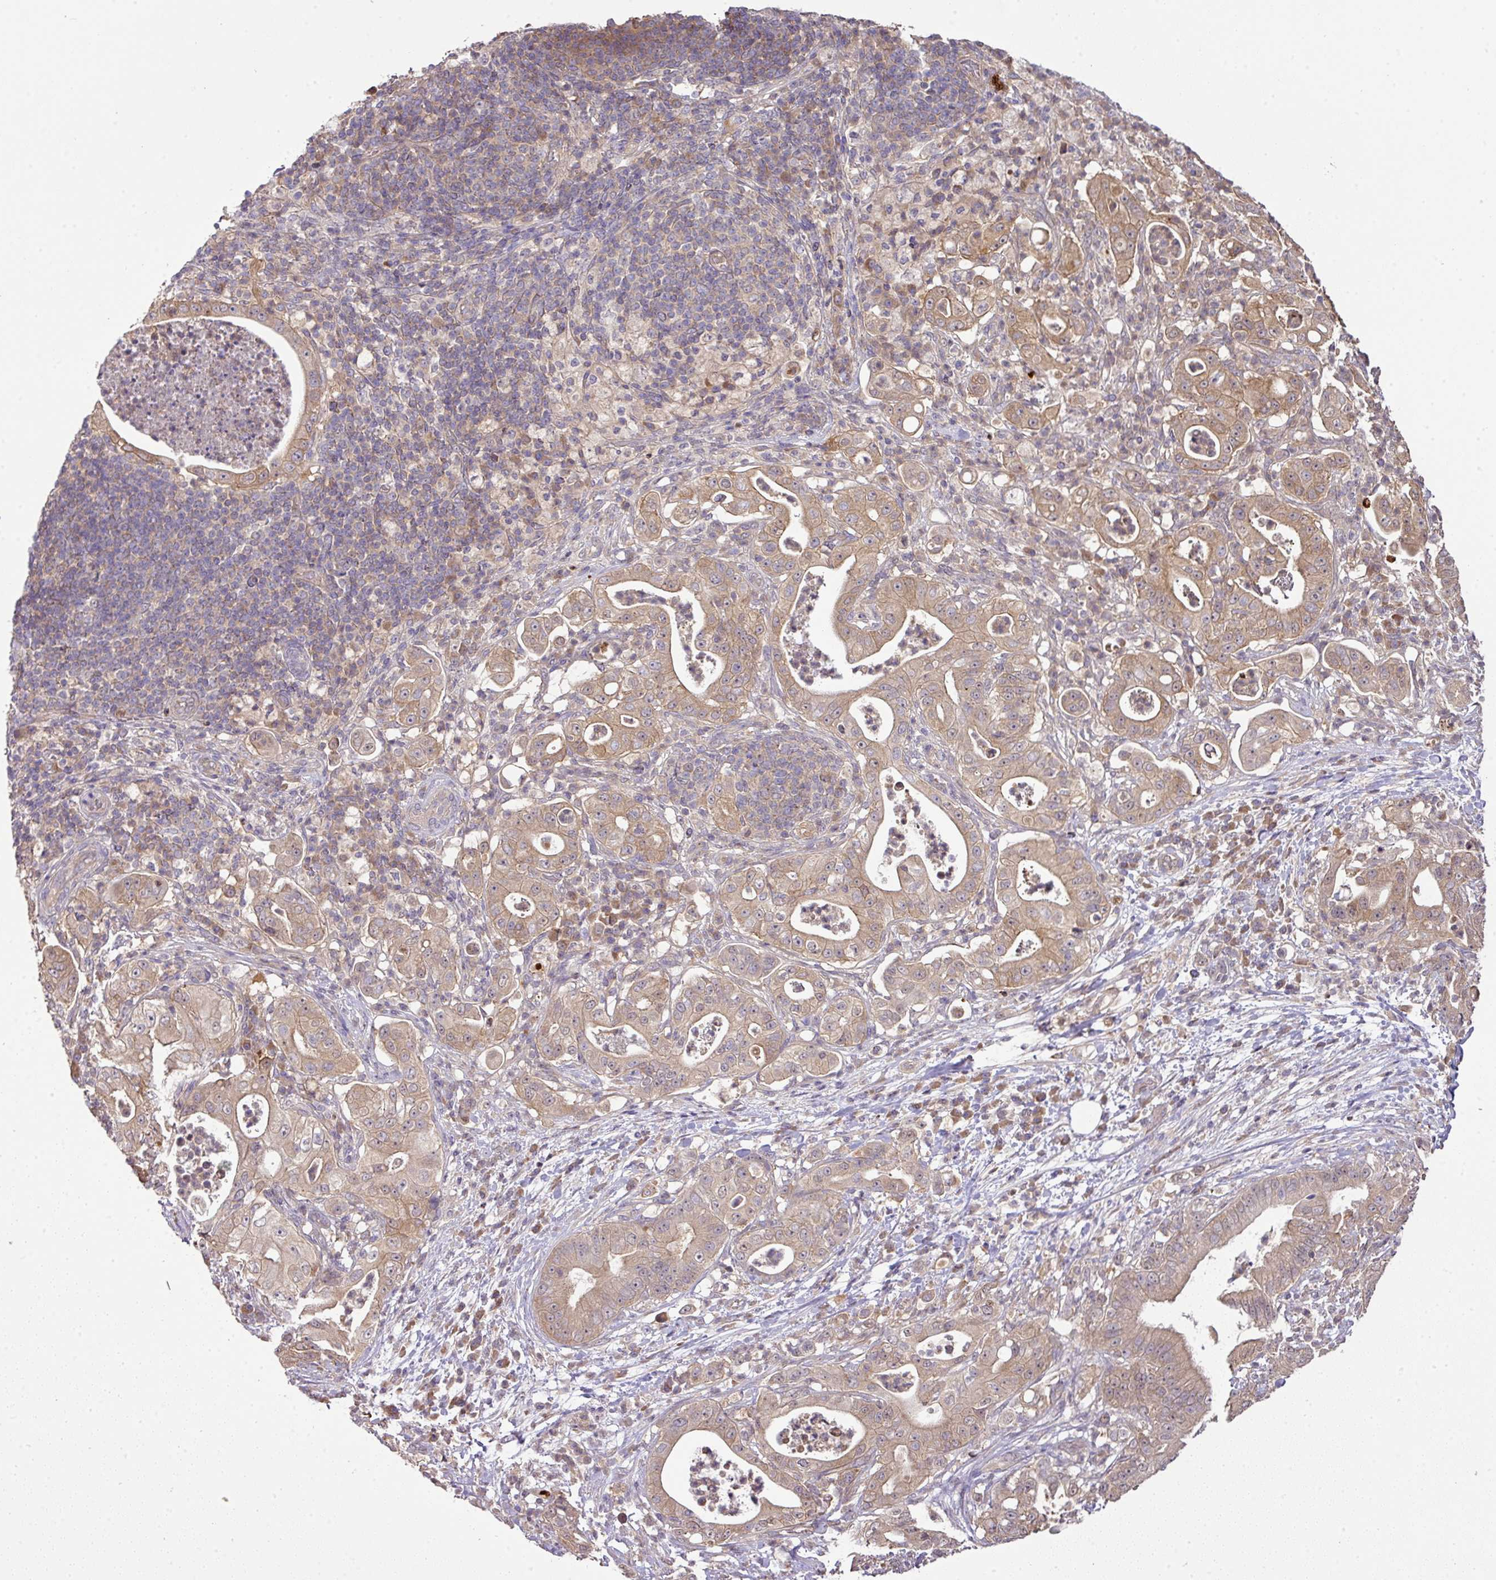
{"staining": {"intensity": "weak", "quantity": ">75%", "location": "cytoplasmic/membranous"}, "tissue": "pancreatic cancer", "cell_type": "Tumor cells", "image_type": "cancer", "snomed": [{"axis": "morphology", "description": "Adenocarcinoma, NOS"}, {"axis": "topography", "description": "Pancreas"}], "caption": "This is a micrograph of immunohistochemistry staining of pancreatic cancer (adenocarcinoma), which shows weak expression in the cytoplasmic/membranous of tumor cells.", "gene": "TMEM107", "patient": {"sex": "male", "age": 71}}